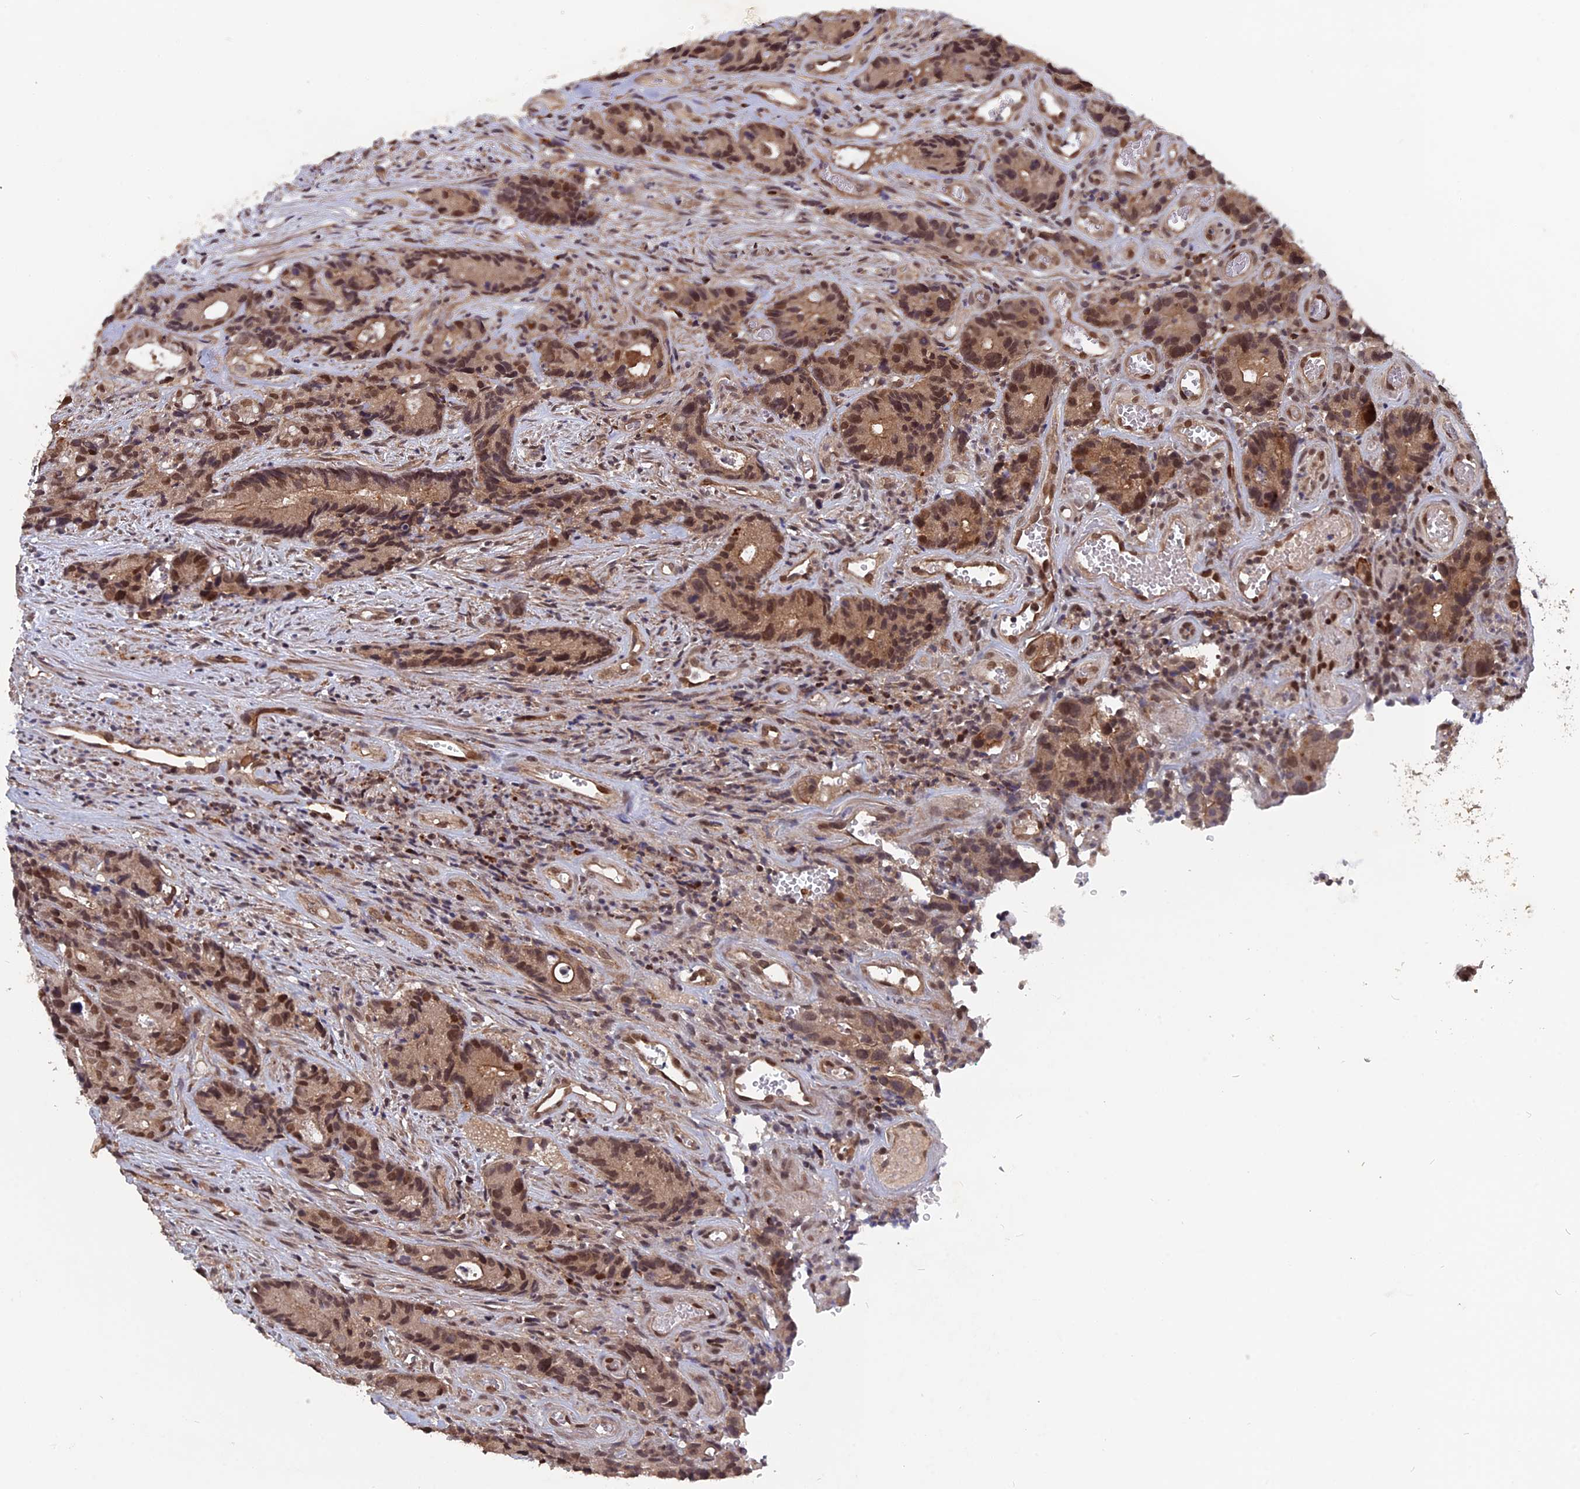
{"staining": {"intensity": "moderate", "quantity": ">75%", "location": "cytoplasmic/membranous,nuclear"}, "tissue": "colorectal cancer", "cell_type": "Tumor cells", "image_type": "cancer", "snomed": [{"axis": "morphology", "description": "Adenocarcinoma, NOS"}, {"axis": "topography", "description": "Colon"}], "caption": "Immunohistochemistry micrograph of neoplastic tissue: human adenocarcinoma (colorectal) stained using immunohistochemistry demonstrates medium levels of moderate protein expression localized specifically in the cytoplasmic/membranous and nuclear of tumor cells, appearing as a cytoplasmic/membranous and nuclear brown color.", "gene": "NOSIP", "patient": {"sex": "female", "age": 57}}